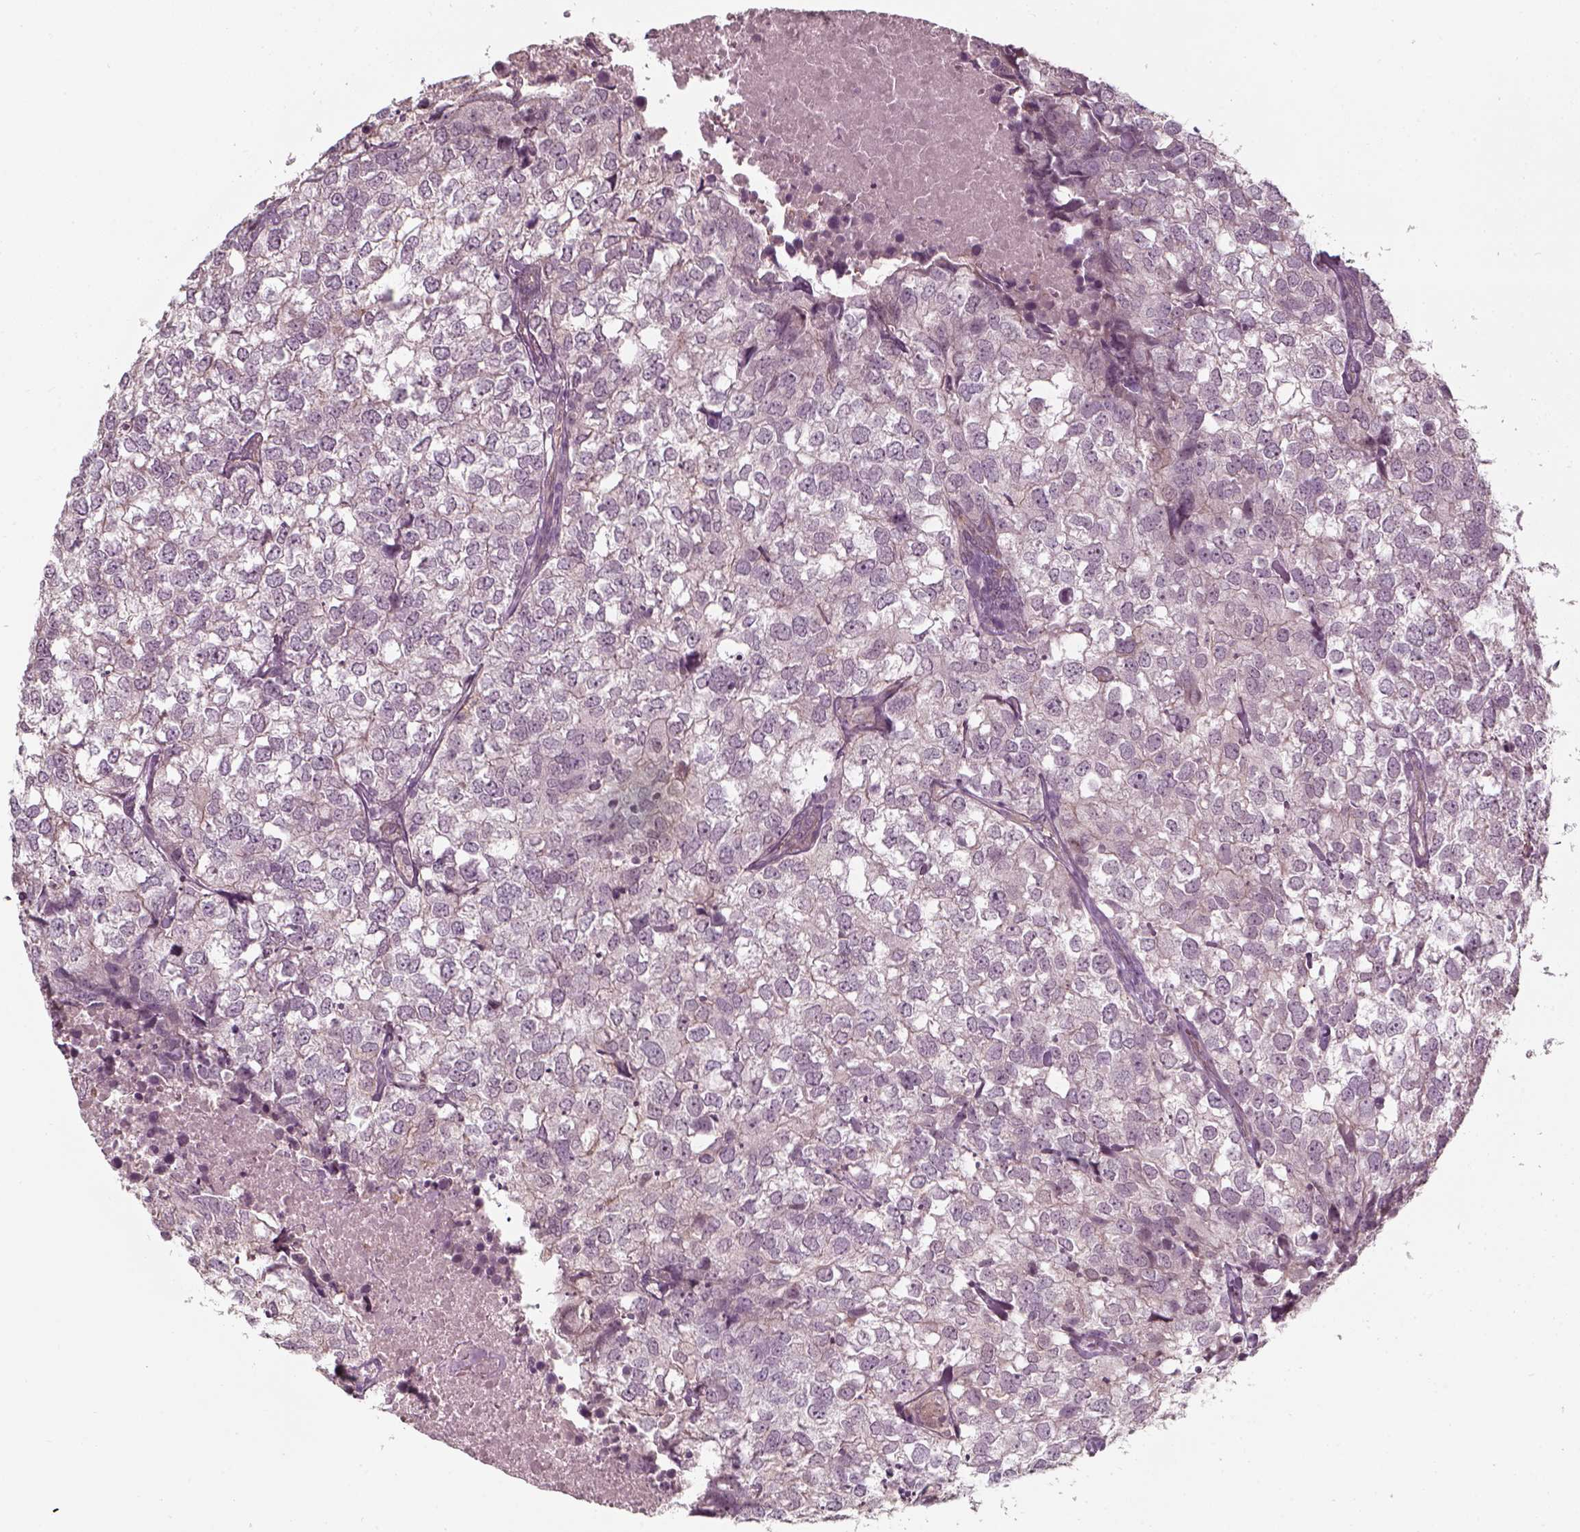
{"staining": {"intensity": "negative", "quantity": "none", "location": "none"}, "tissue": "breast cancer", "cell_type": "Tumor cells", "image_type": "cancer", "snomed": [{"axis": "morphology", "description": "Duct carcinoma"}, {"axis": "topography", "description": "Breast"}], "caption": "High magnification brightfield microscopy of breast infiltrating ductal carcinoma stained with DAB (3,3'-diaminobenzidine) (brown) and counterstained with hematoxylin (blue): tumor cells show no significant staining. (DAB (3,3'-diaminobenzidine) immunohistochemistry, high magnification).", "gene": "LAMB2", "patient": {"sex": "female", "age": 30}}